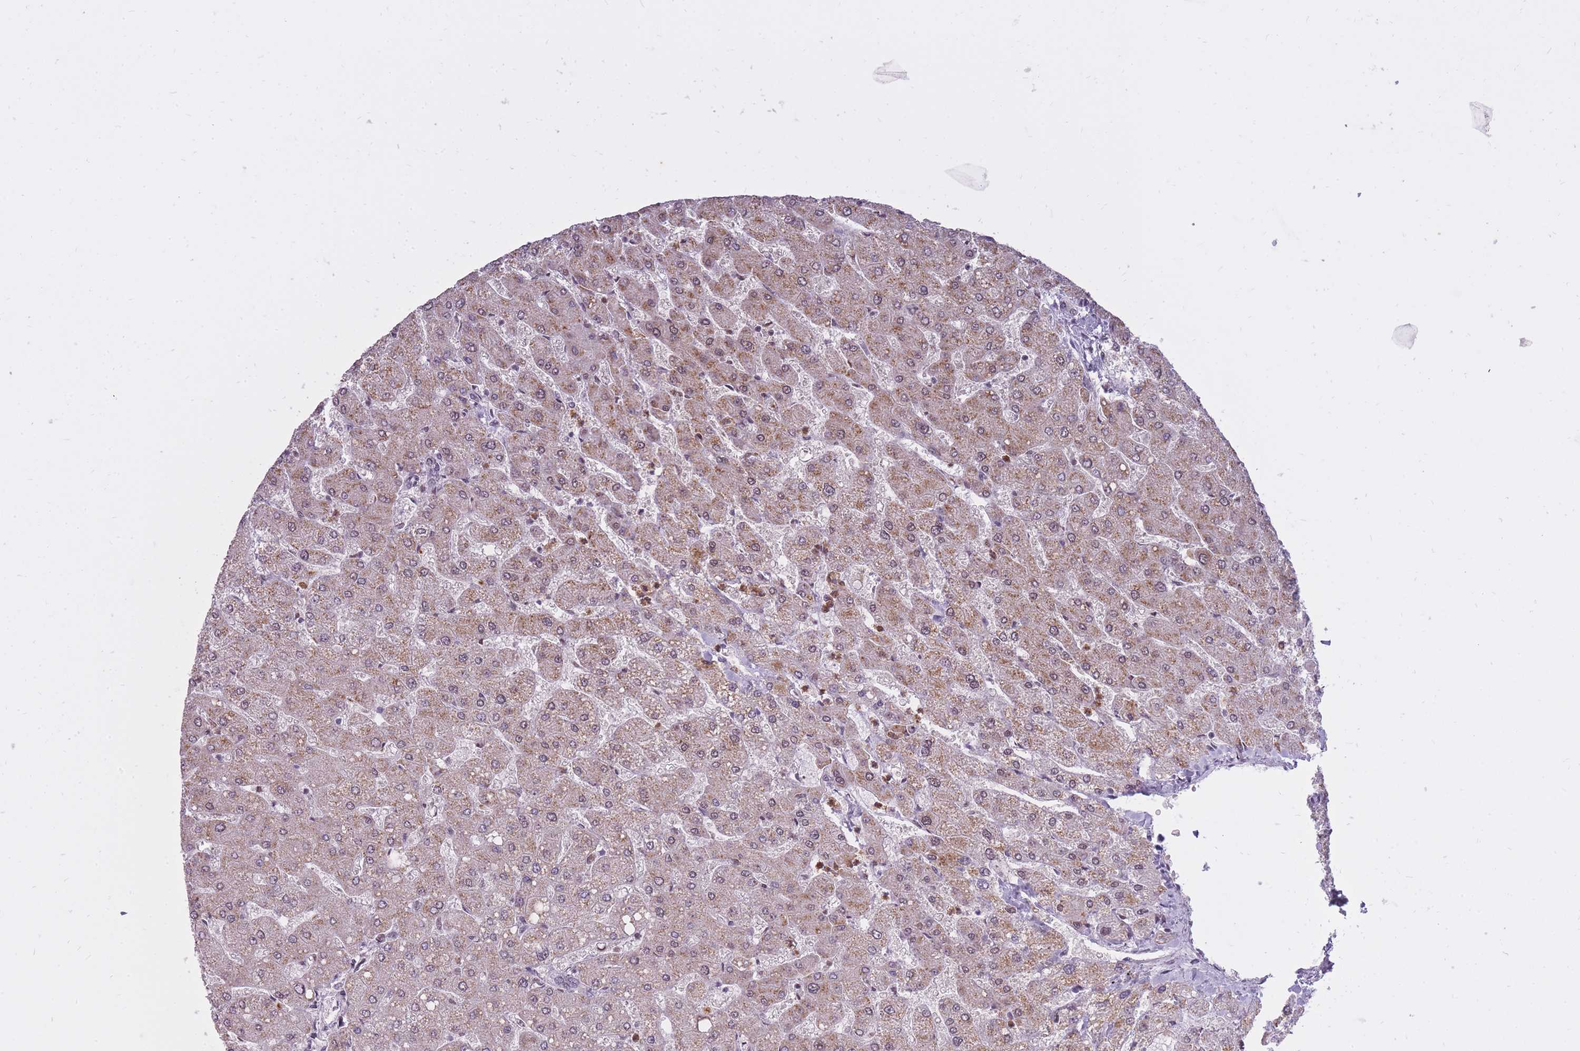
{"staining": {"intensity": "weak", "quantity": "<25%", "location": "cytoplasmic/membranous,nuclear"}, "tissue": "liver", "cell_type": "Cholangiocytes", "image_type": "normal", "snomed": [{"axis": "morphology", "description": "Normal tissue, NOS"}, {"axis": "topography", "description": "Liver"}], "caption": "There is no significant expression in cholangiocytes of liver. (Brightfield microscopy of DAB IHC at high magnification).", "gene": "TIGD1", "patient": {"sex": "male", "age": 55}}